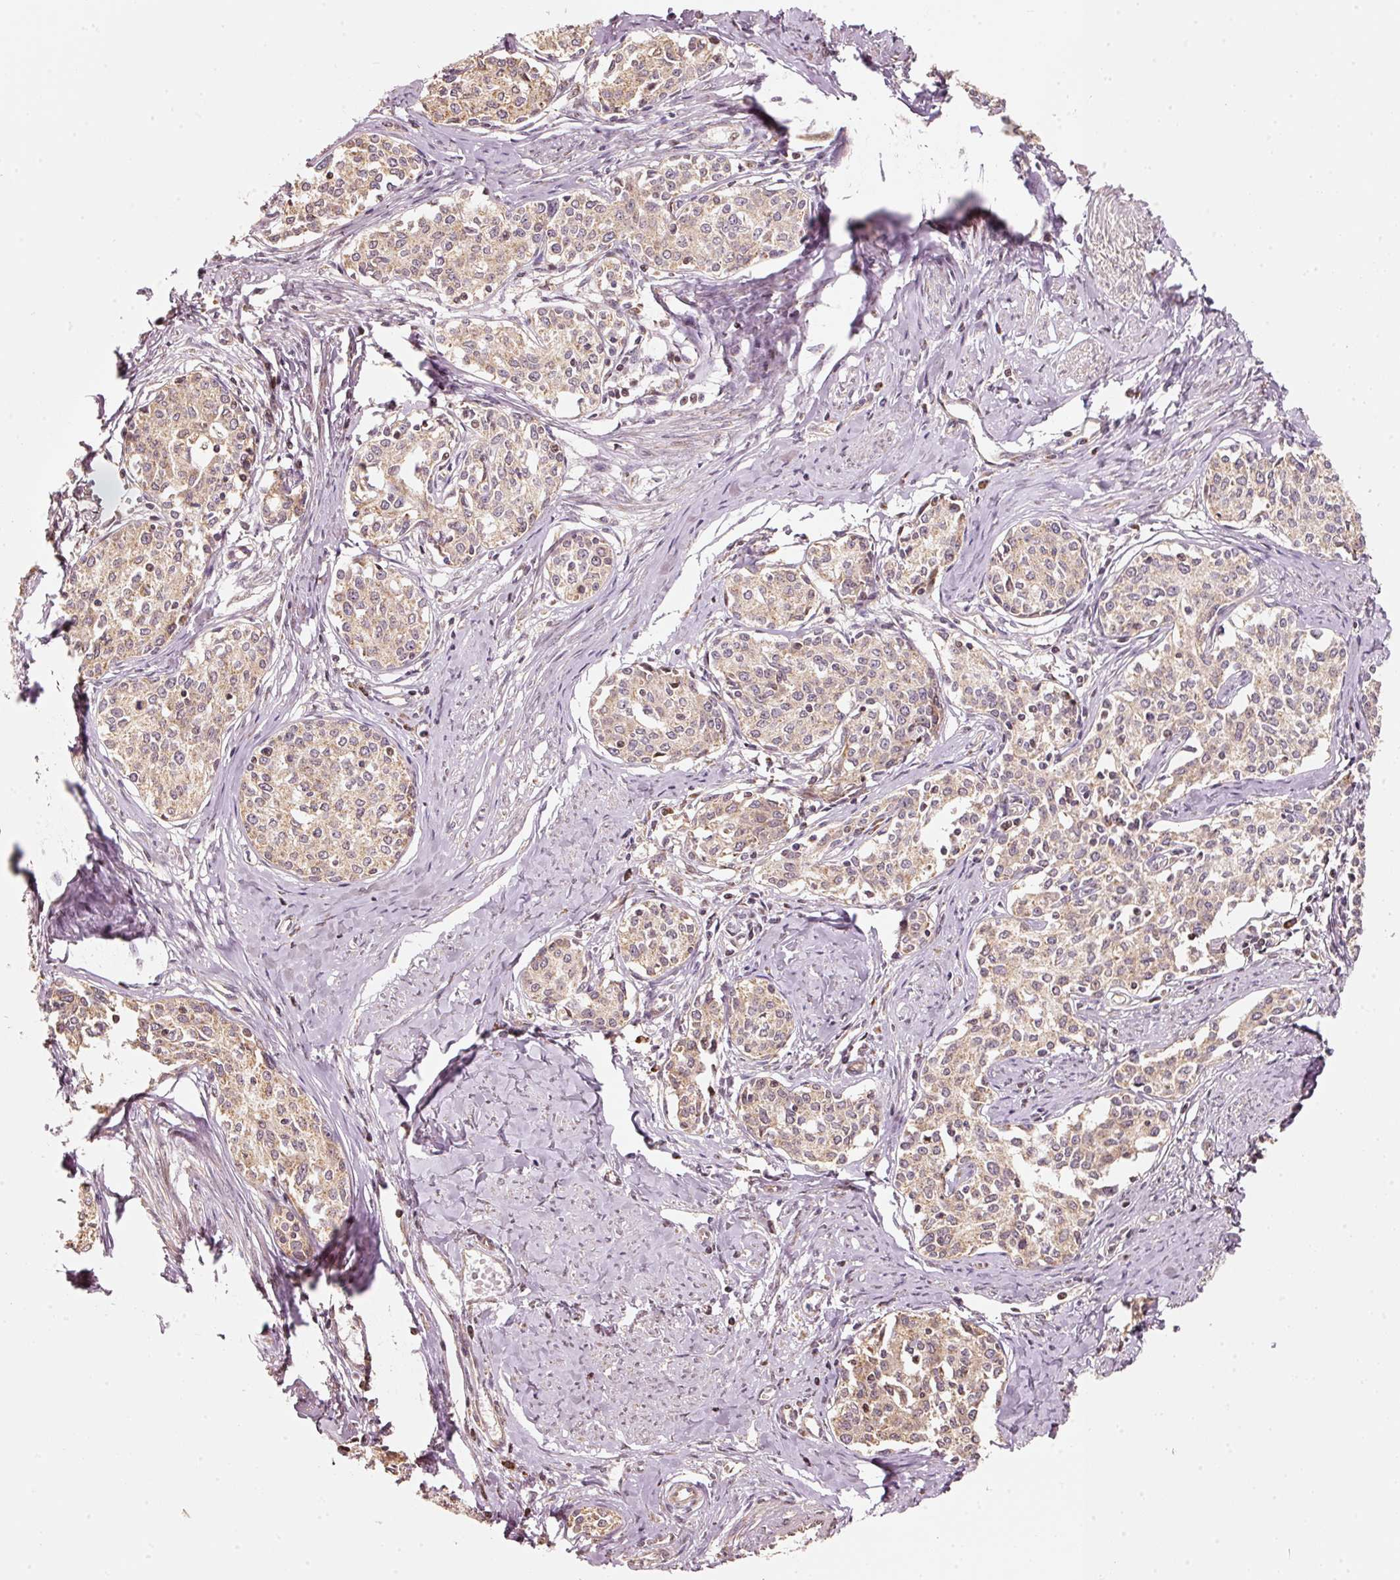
{"staining": {"intensity": "weak", "quantity": ">75%", "location": "nuclear"}, "tissue": "cervical cancer", "cell_type": "Tumor cells", "image_type": "cancer", "snomed": [{"axis": "morphology", "description": "Squamous cell carcinoma, NOS"}, {"axis": "morphology", "description": "Adenocarcinoma, NOS"}, {"axis": "topography", "description": "Cervix"}], "caption": "The micrograph demonstrates a brown stain indicating the presence of a protein in the nuclear of tumor cells in cervical adenocarcinoma.", "gene": "RAB35", "patient": {"sex": "female", "age": 52}}